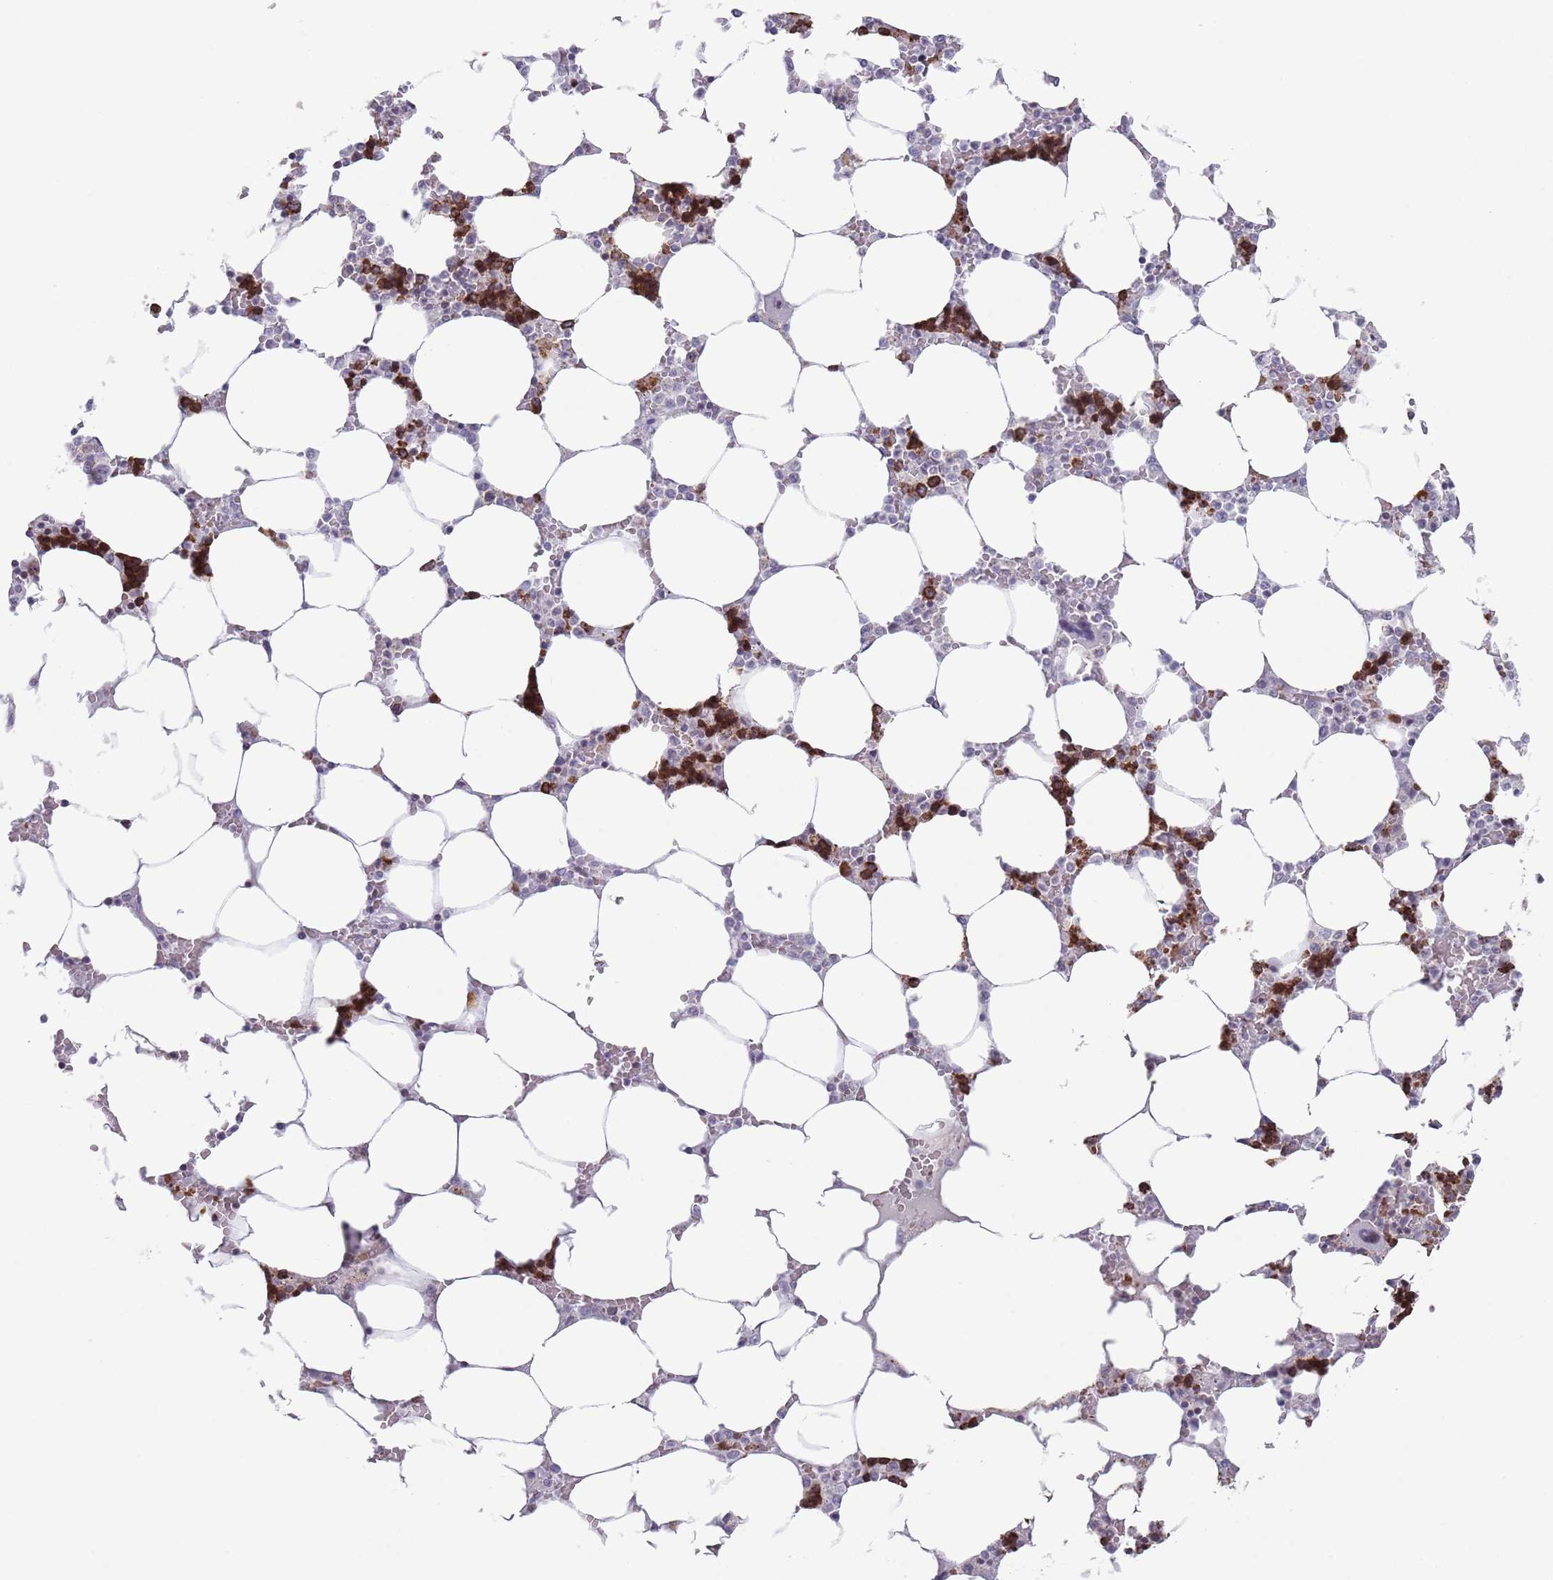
{"staining": {"intensity": "strong", "quantity": "25%-75%", "location": "nuclear"}, "tissue": "bone marrow", "cell_type": "Hematopoietic cells", "image_type": "normal", "snomed": [{"axis": "morphology", "description": "Normal tissue, NOS"}, {"axis": "topography", "description": "Bone marrow"}], "caption": "IHC photomicrograph of benign bone marrow: human bone marrow stained using immunohistochemistry (IHC) shows high levels of strong protein expression localized specifically in the nuclear of hematopoietic cells, appearing as a nuclear brown color.", "gene": "ENSG00000285547", "patient": {"sex": "male", "age": 64}}